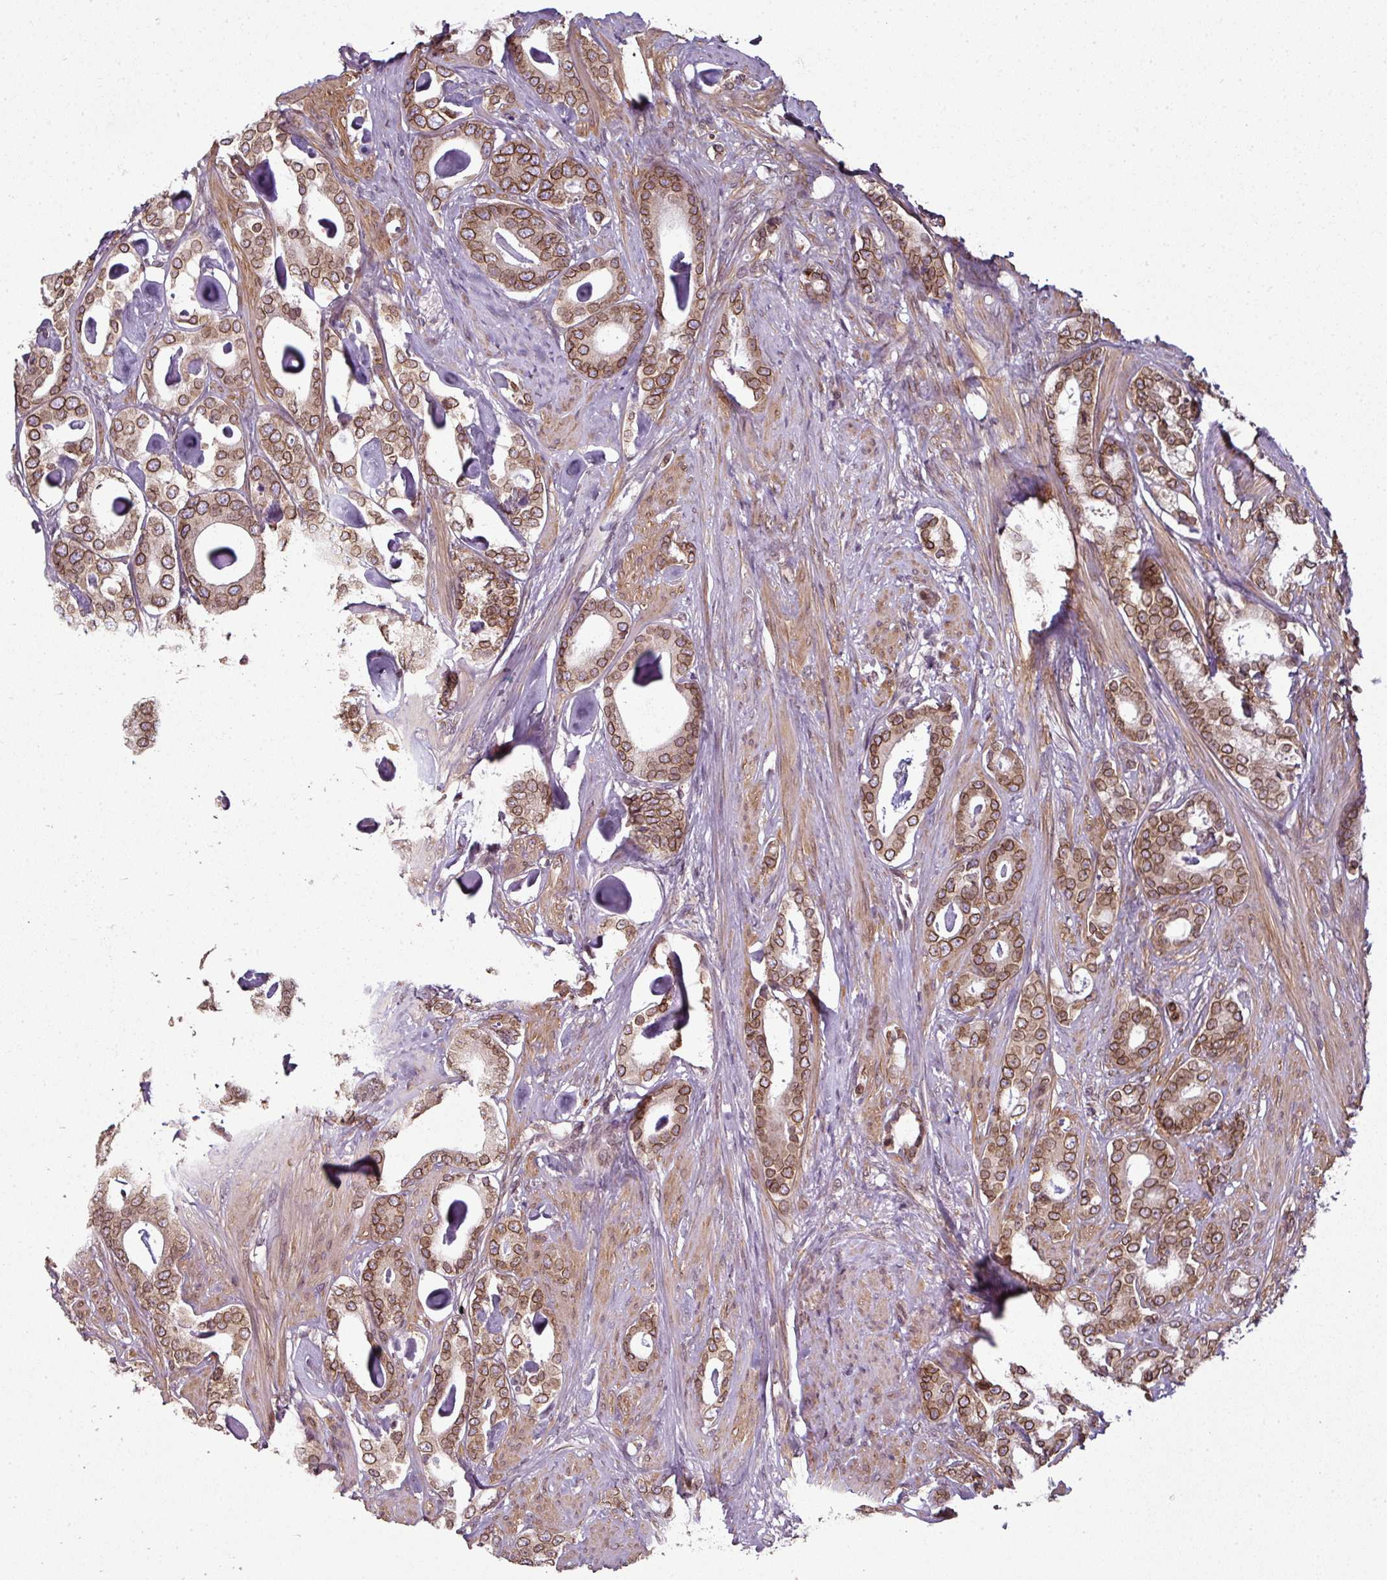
{"staining": {"intensity": "strong", "quantity": ">75%", "location": "cytoplasmic/membranous,nuclear"}, "tissue": "prostate cancer", "cell_type": "Tumor cells", "image_type": "cancer", "snomed": [{"axis": "morphology", "description": "Adenocarcinoma, Low grade"}, {"axis": "topography", "description": "Prostate"}], "caption": "Human prostate cancer (low-grade adenocarcinoma) stained with a protein marker shows strong staining in tumor cells.", "gene": "RANGAP1", "patient": {"sex": "male", "age": 71}}